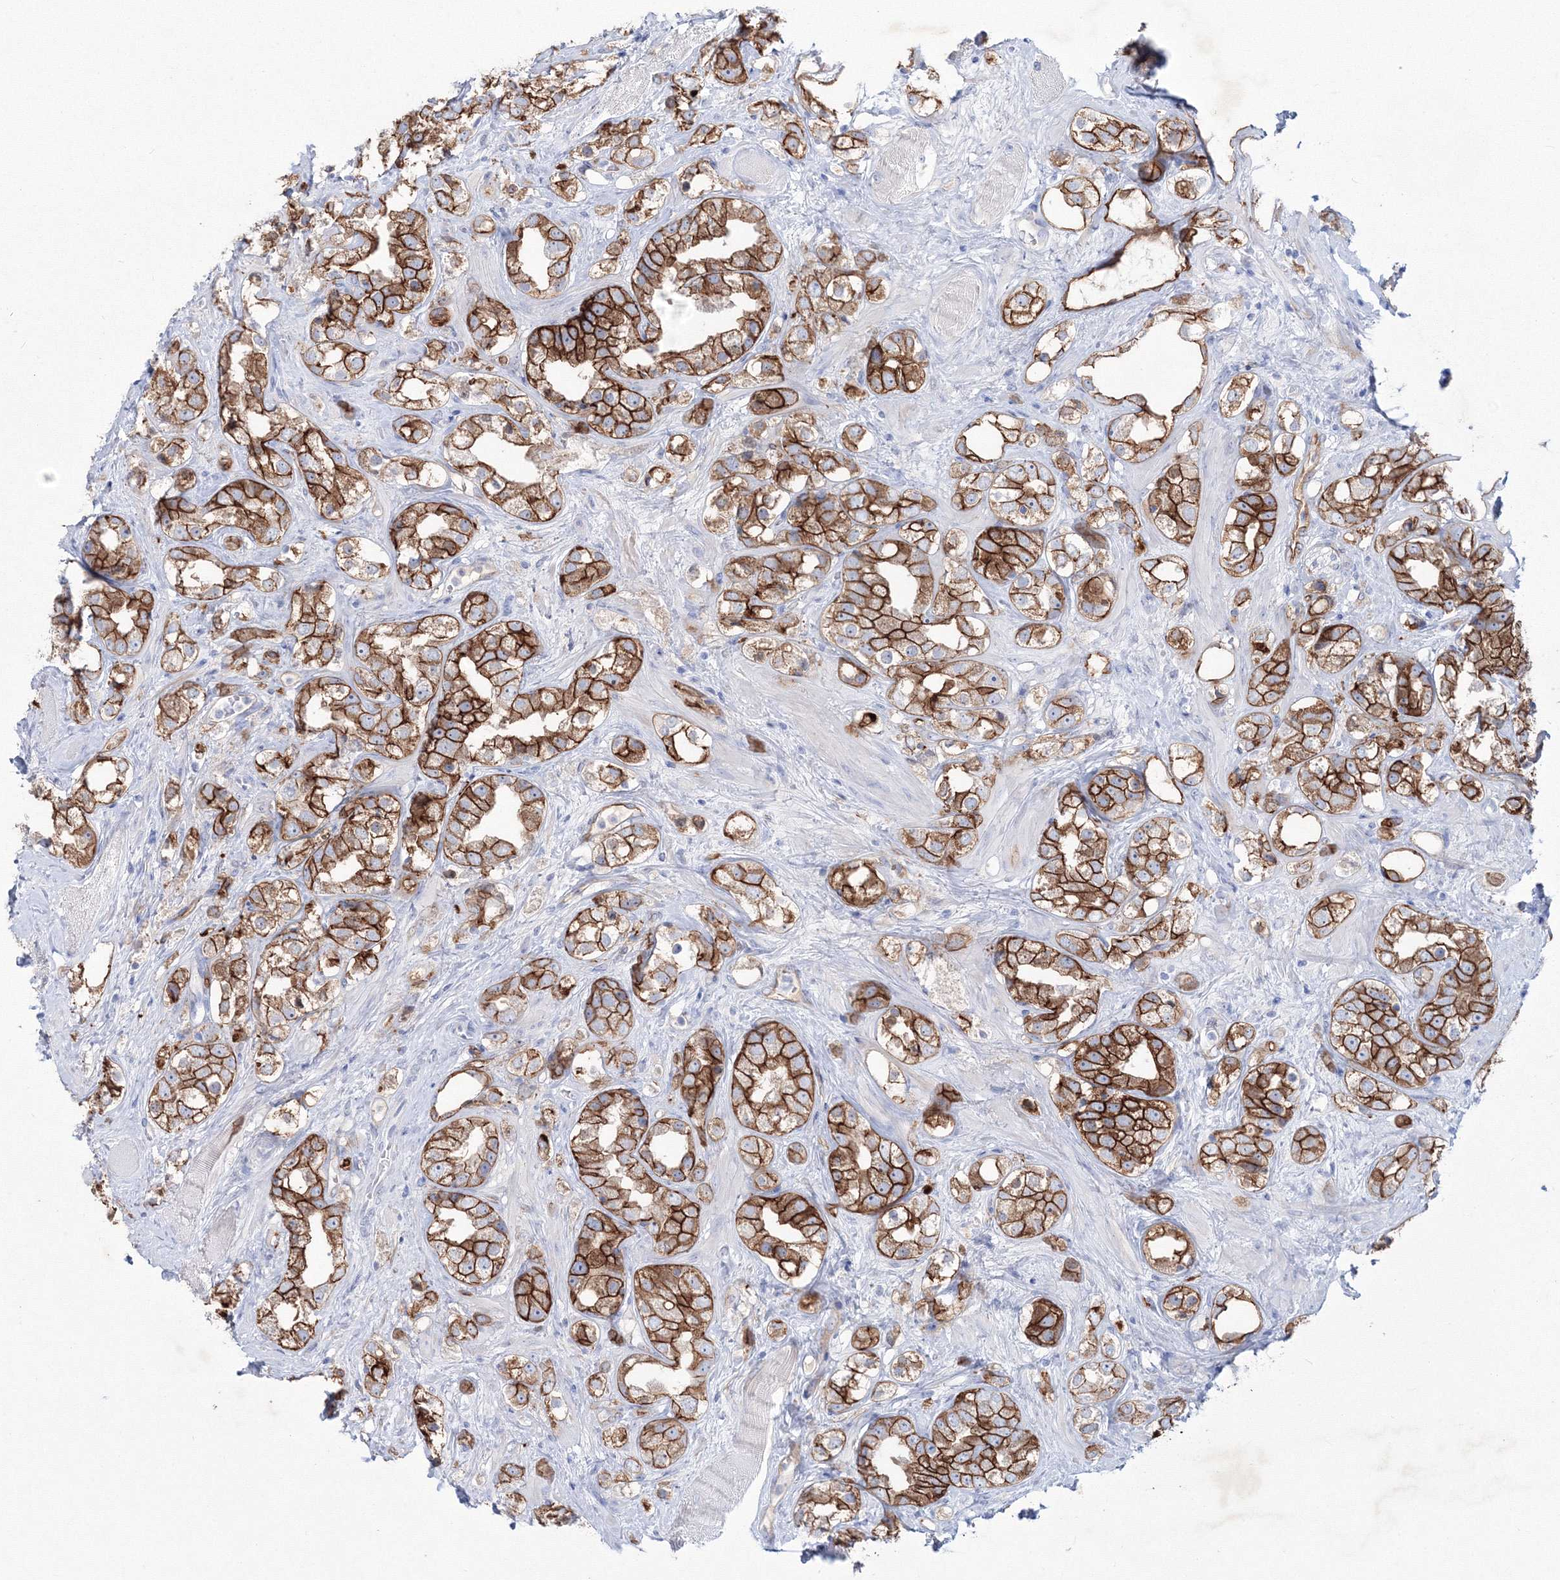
{"staining": {"intensity": "strong", "quantity": ">75%", "location": "cytoplasmic/membranous"}, "tissue": "prostate cancer", "cell_type": "Tumor cells", "image_type": "cancer", "snomed": [{"axis": "morphology", "description": "Adenocarcinoma, NOS"}, {"axis": "topography", "description": "Prostate"}], "caption": "Immunohistochemical staining of human prostate adenocarcinoma shows strong cytoplasmic/membranous protein expression in about >75% of tumor cells.", "gene": "TMEM139", "patient": {"sex": "male", "age": 79}}